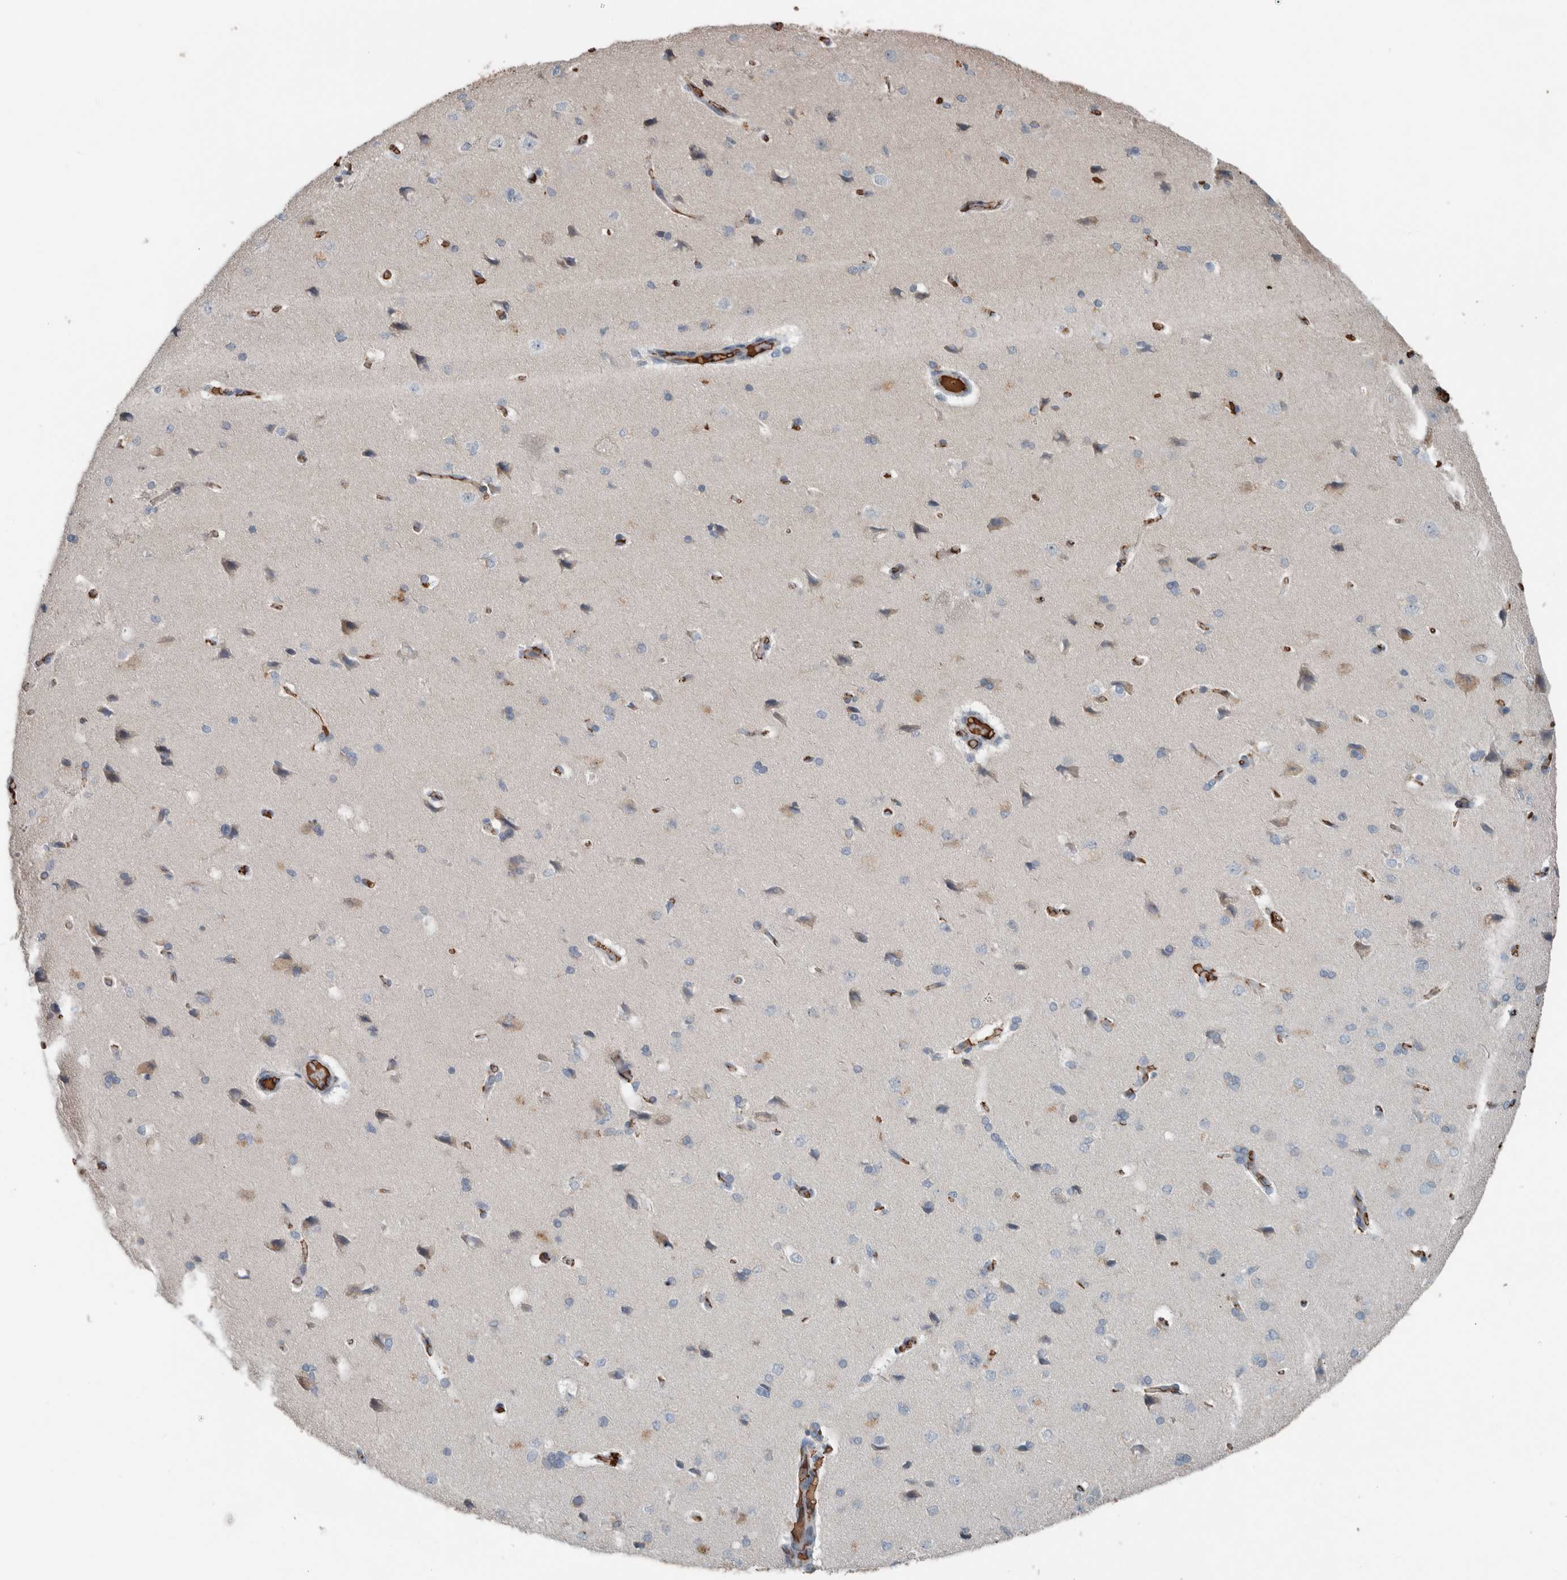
{"staining": {"intensity": "negative", "quantity": "none", "location": "none"}, "tissue": "cerebral cortex", "cell_type": "Endothelial cells", "image_type": "normal", "snomed": [{"axis": "morphology", "description": "Normal tissue, NOS"}, {"axis": "topography", "description": "Cerebral cortex"}], "caption": "Immunohistochemistry (IHC) micrograph of unremarkable cerebral cortex: cerebral cortex stained with DAB (3,3'-diaminobenzidine) demonstrates no significant protein expression in endothelial cells.", "gene": "USP34", "patient": {"sex": "male", "age": 62}}